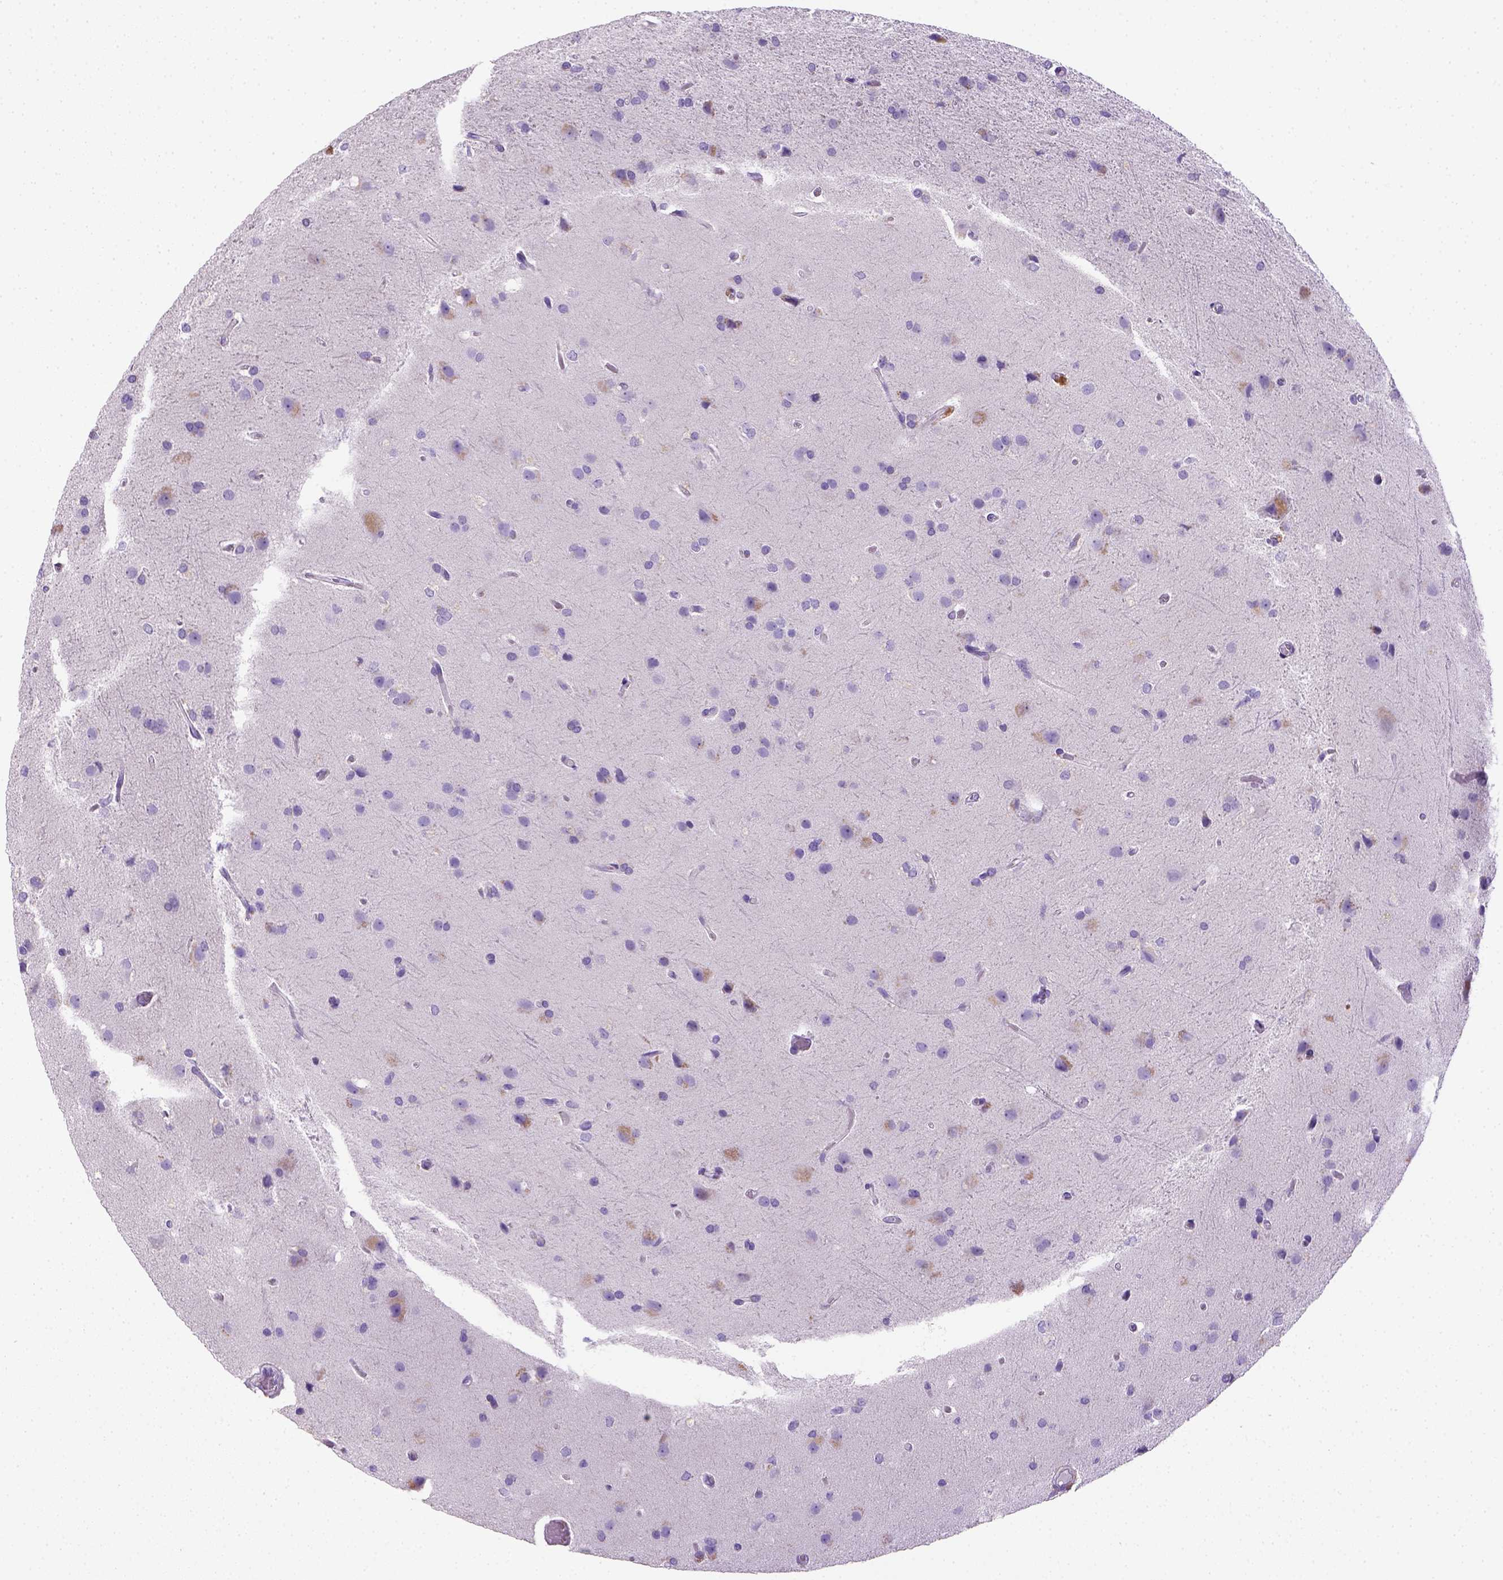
{"staining": {"intensity": "negative", "quantity": "none", "location": "none"}, "tissue": "glioma", "cell_type": "Tumor cells", "image_type": "cancer", "snomed": [{"axis": "morphology", "description": "Glioma, malignant, High grade"}, {"axis": "topography", "description": "Brain"}], "caption": "Immunohistochemistry (IHC) micrograph of neoplastic tissue: human malignant high-grade glioma stained with DAB demonstrates no significant protein staining in tumor cells.", "gene": "KRT71", "patient": {"sex": "male", "age": 68}}